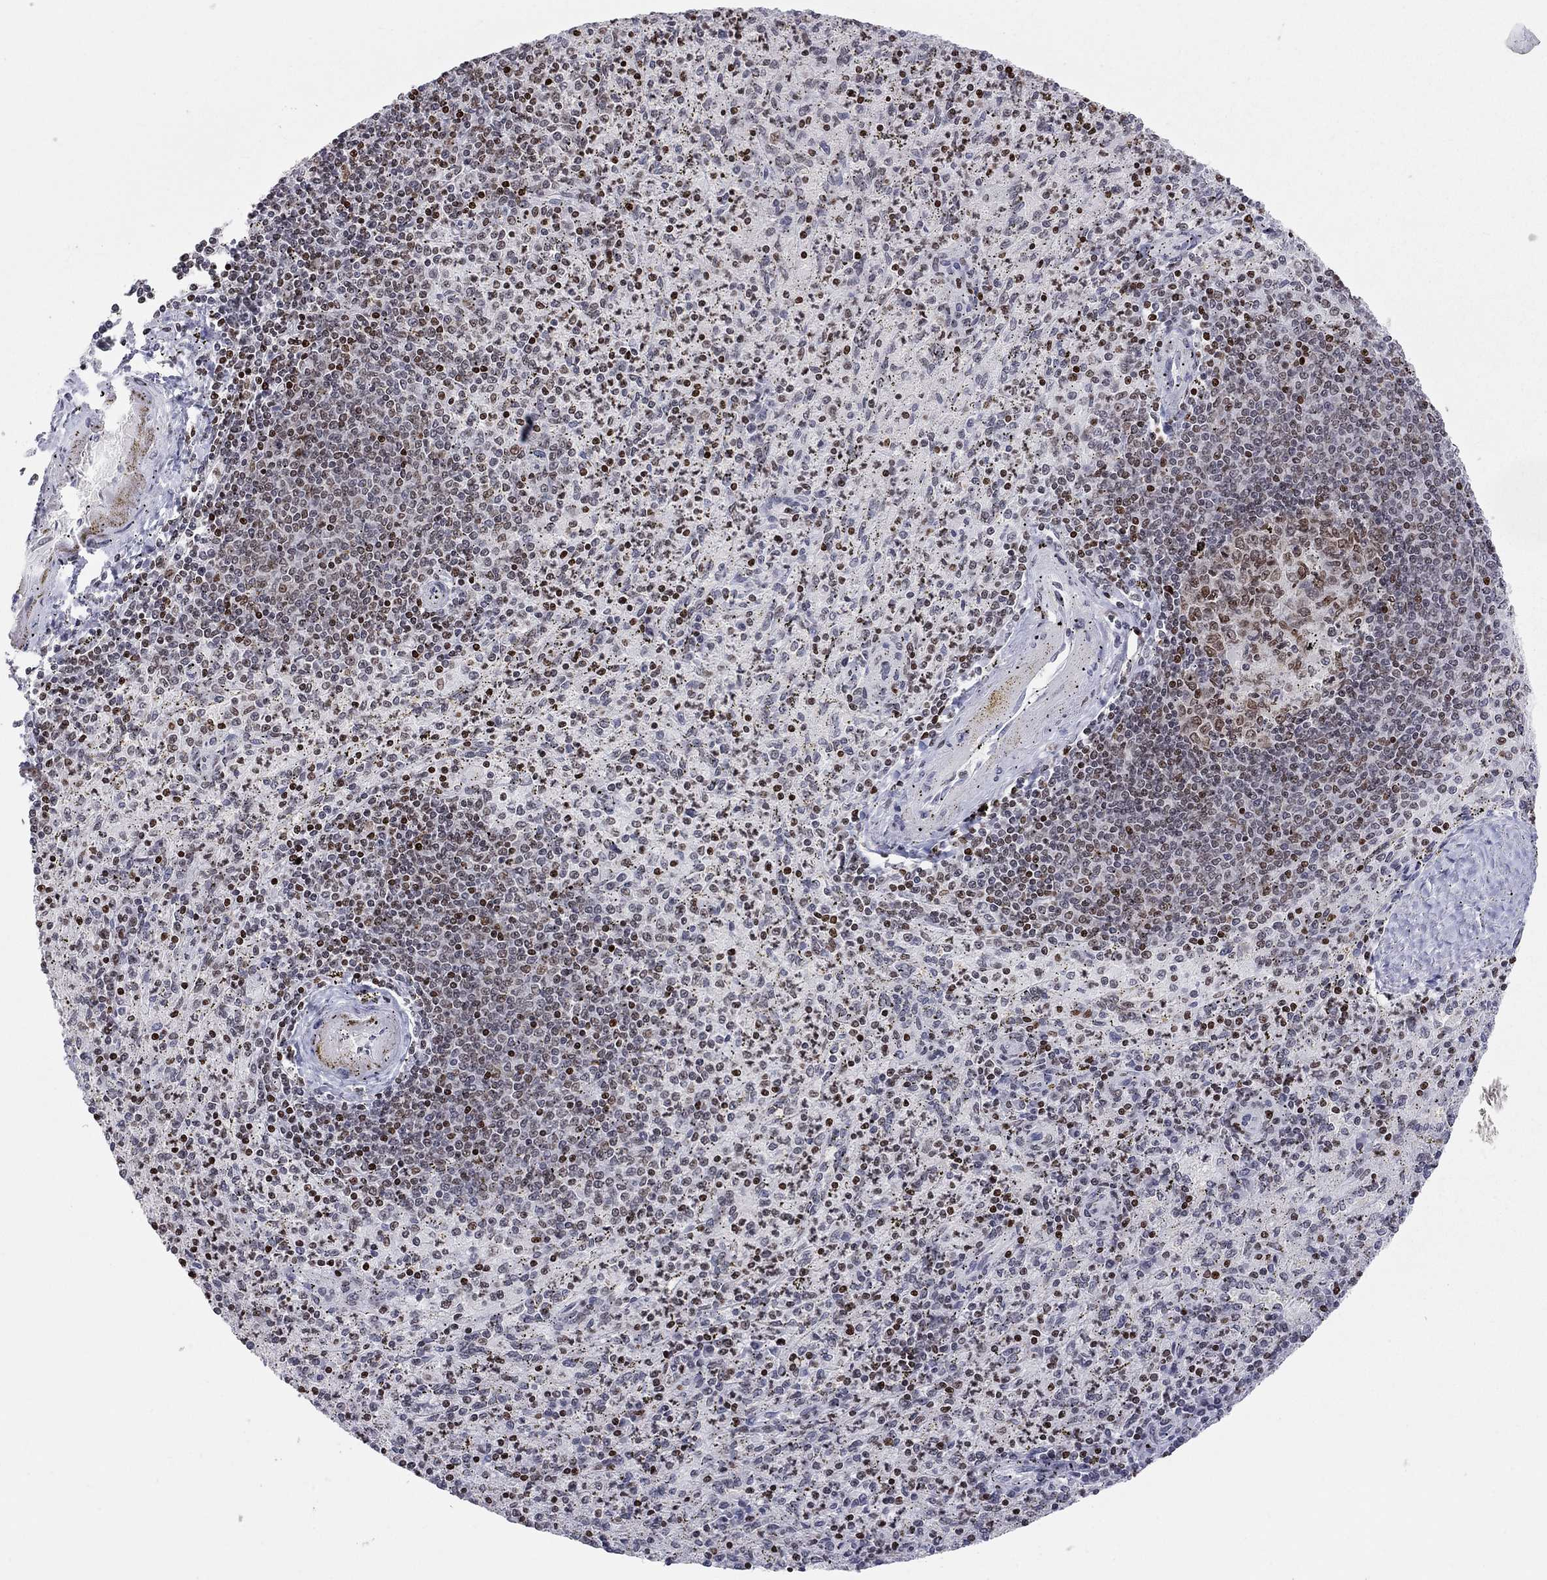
{"staining": {"intensity": "strong", "quantity": "<25%", "location": "nuclear"}, "tissue": "spleen", "cell_type": "Cells in red pulp", "image_type": "normal", "snomed": [{"axis": "morphology", "description": "Normal tissue, NOS"}, {"axis": "topography", "description": "Spleen"}], "caption": "The photomicrograph displays staining of benign spleen, revealing strong nuclear protein expression (brown color) within cells in red pulp.", "gene": "H2AX", "patient": {"sex": "male", "age": 60}}